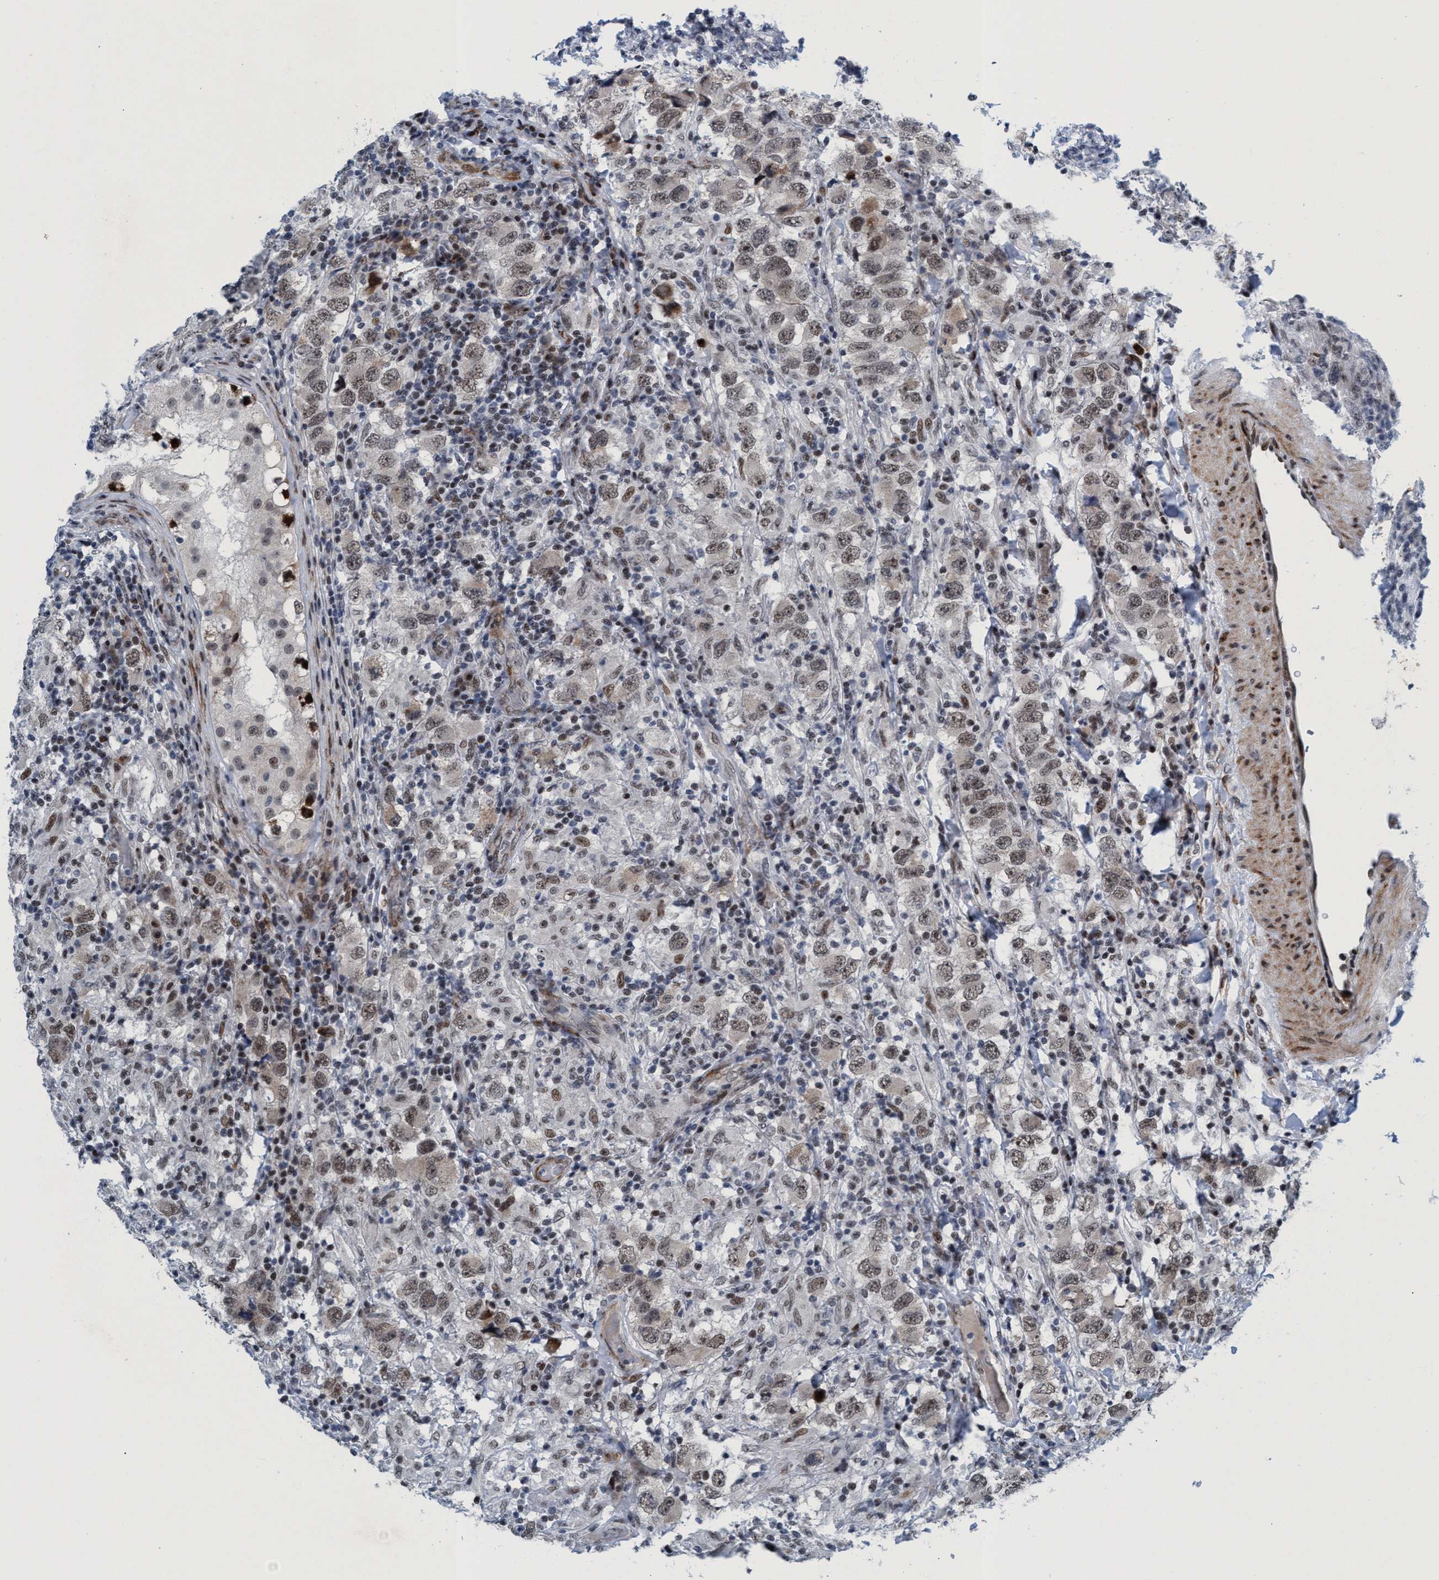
{"staining": {"intensity": "weak", "quantity": ">75%", "location": "nuclear"}, "tissue": "testis cancer", "cell_type": "Tumor cells", "image_type": "cancer", "snomed": [{"axis": "morphology", "description": "Carcinoma, Embryonal, NOS"}, {"axis": "topography", "description": "Testis"}], "caption": "DAB (3,3'-diaminobenzidine) immunohistochemical staining of embryonal carcinoma (testis) demonstrates weak nuclear protein staining in about >75% of tumor cells. (brown staining indicates protein expression, while blue staining denotes nuclei).", "gene": "CWC27", "patient": {"sex": "male", "age": 21}}